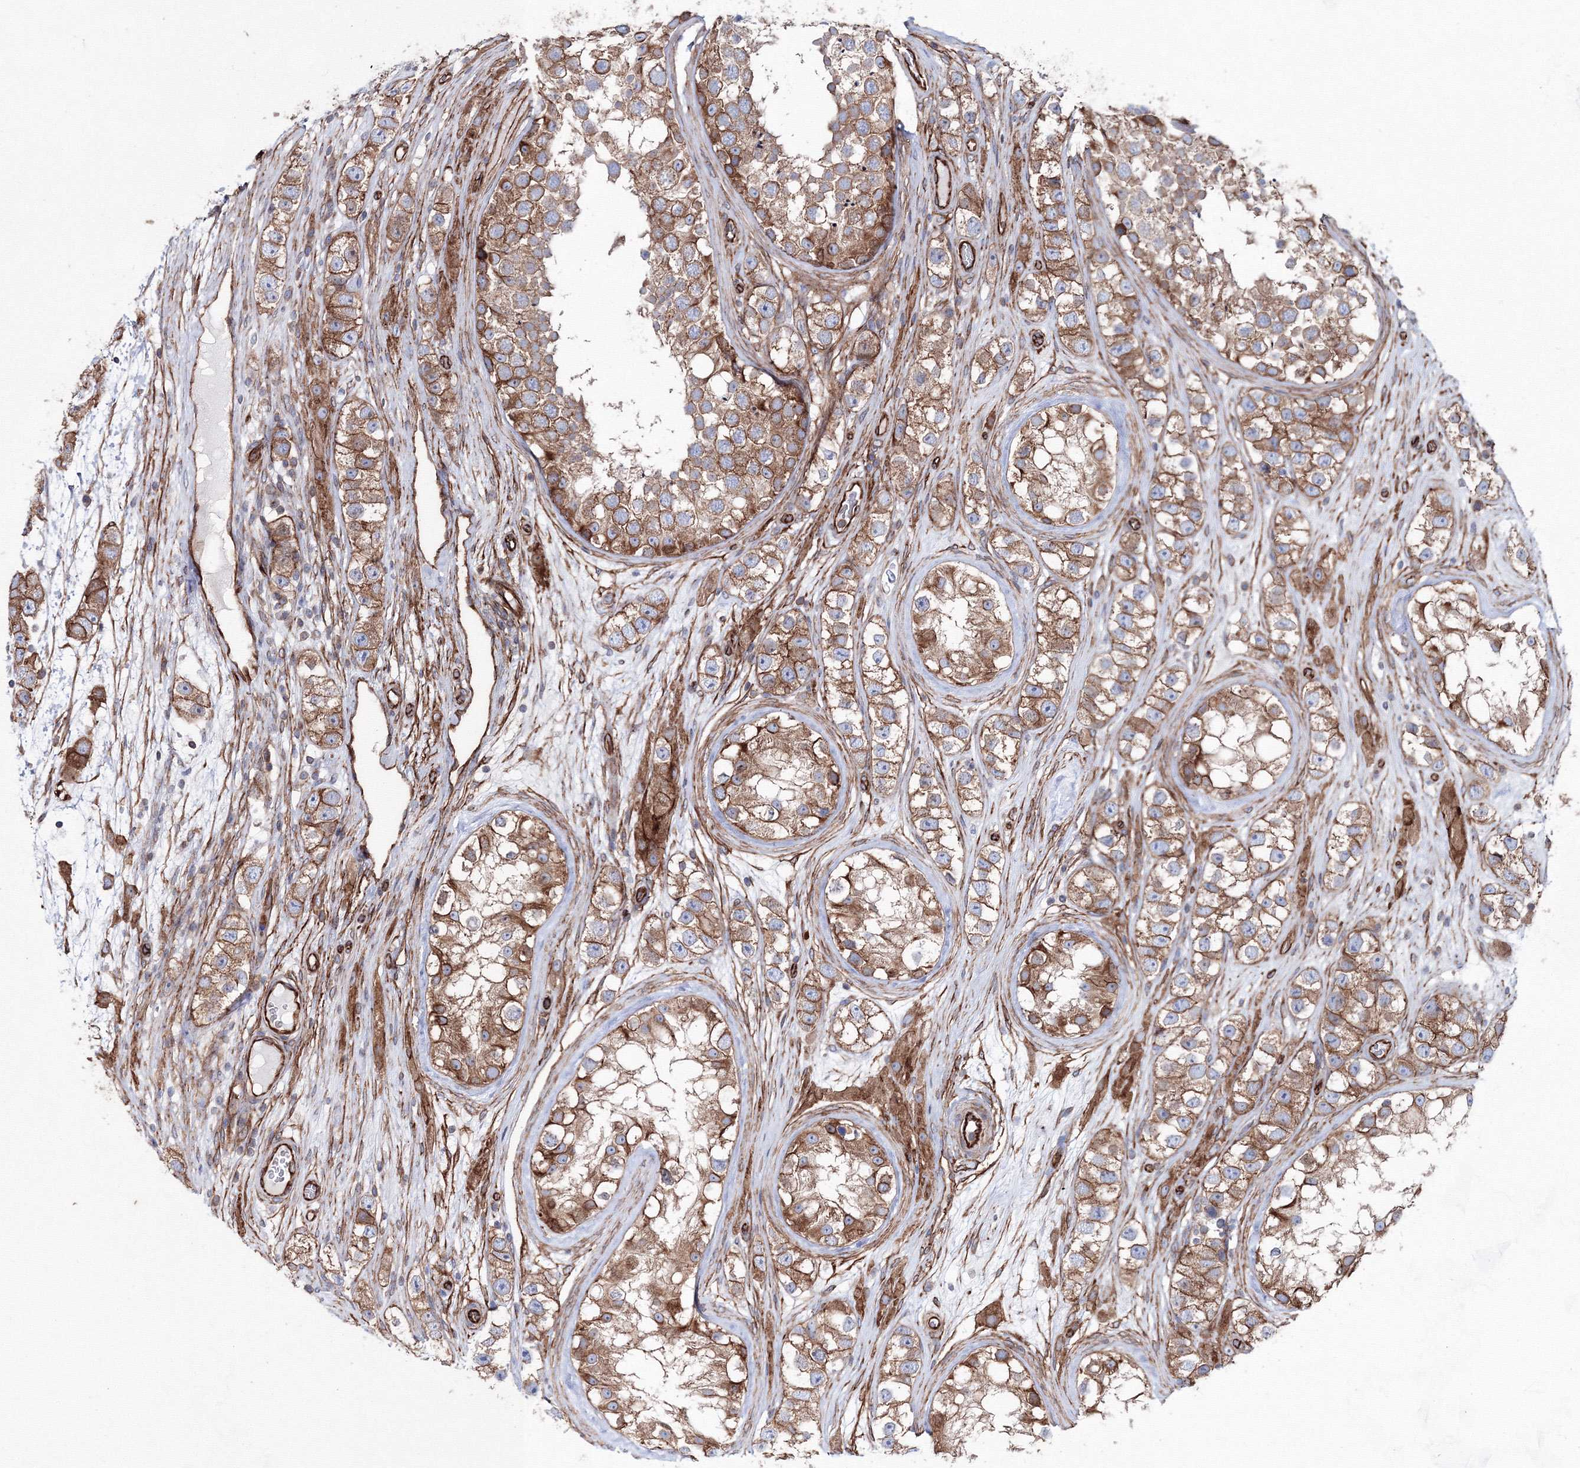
{"staining": {"intensity": "moderate", "quantity": ">75%", "location": "cytoplasmic/membranous"}, "tissue": "testis cancer", "cell_type": "Tumor cells", "image_type": "cancer", "snomed": [{"axis": "morphology", "description": "Seminoma, NOS"}, {"axis": "topography", "description": "Testis"}], "caption": "Approximately >75% of tumor cells in seminoma (testis) reveal moderate cytoplasmic/membranous protein expression as visualized by brown immunohistochemical staining.", "gene": "ANKRD37", "patient": {"sex": "male", "age": 28}}